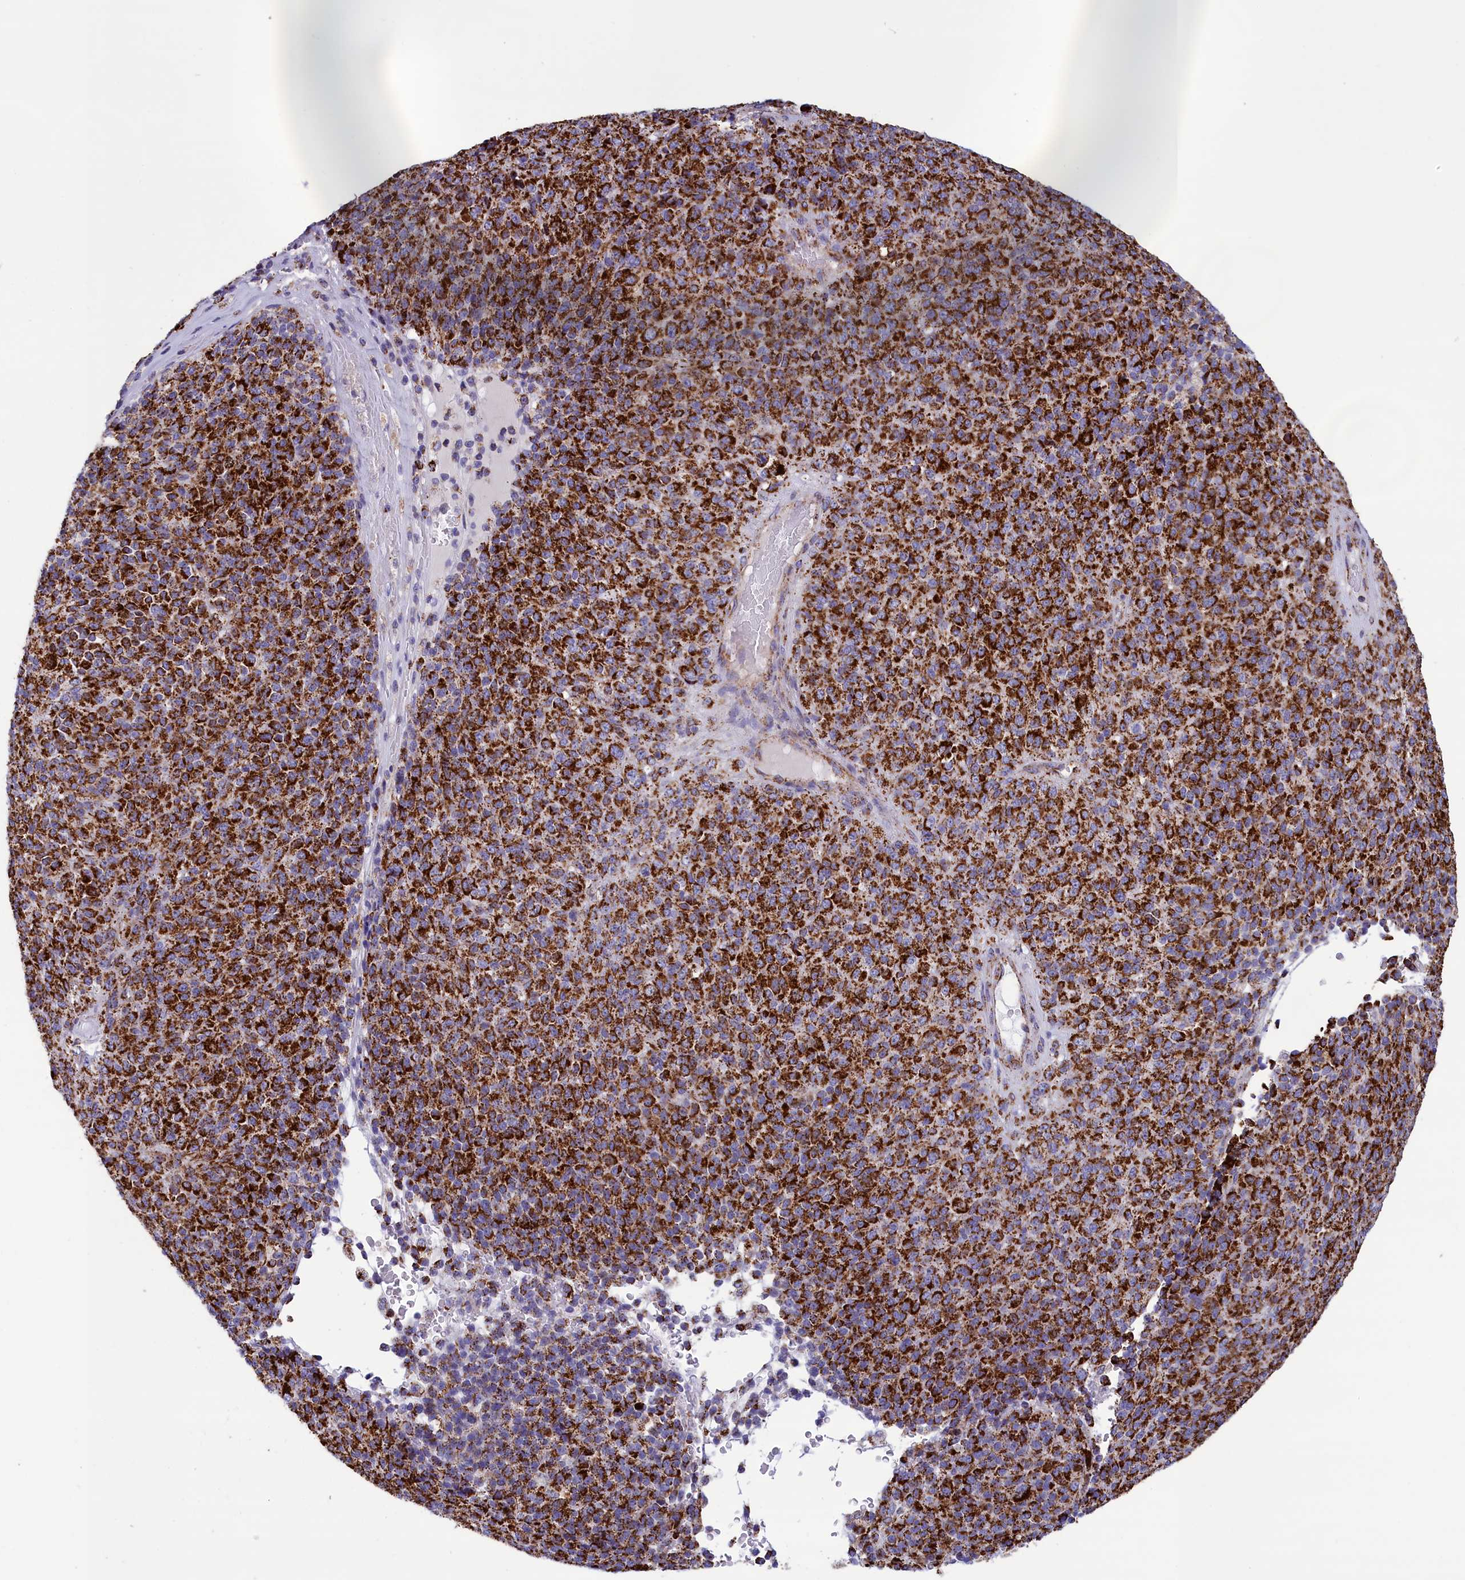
{"staining": {"intensity": "strong", "quantity": ">75%", "location": "cytoplasmic/membranous"}, "tissue": "melanoma", "cell_type": "Tumor cells", "image_type": "cancer", "snomed": [{"axis": "morphology", "description": "Malignant melanoma, Metastatic site"}, {"axis": "topography", "description": "Brain"}], "caption": "Approximately >75% of tumor cells in human malignant melanoma (metastatic site) exhibit strong cytoplasmic/membranous protein positivity as visualized by brown immunohistochemical staining.", "gene": "ISOC2", "patient": {"sex": "female", "age": 56}}